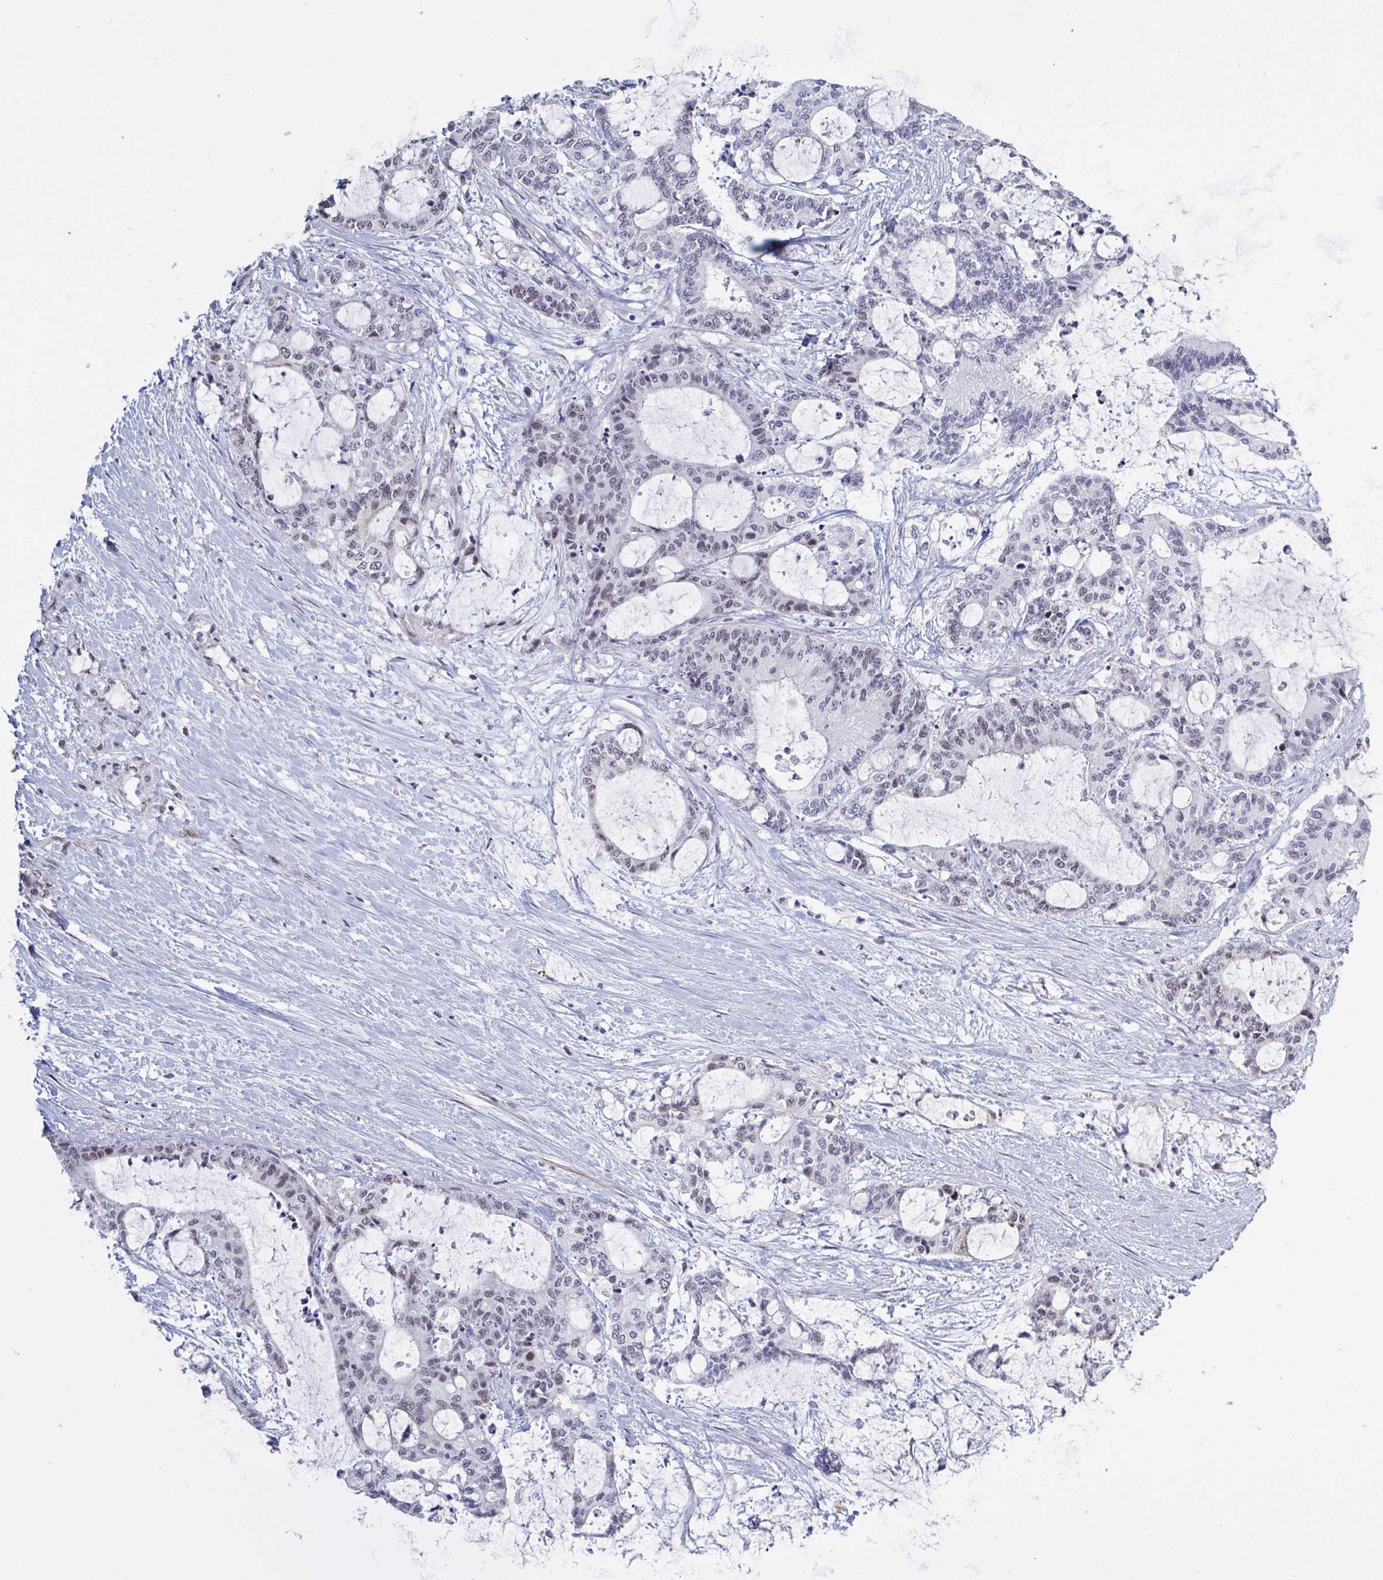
{"staining": {"intensity": "moderate", "quantity": "25%-75%", "location": "nuclear"}, "tissue": "liver cancer", "cell_type": "Tumor cells", "image_type": "cancer", "snomed": [{"axis": "morphology", "description": "Normal tissue, NOS"}, {"axis": "morphology", "description": "Cholangiocarcinoma"}, {"axis": "topography", "description": "Liver"}, {"axis": "topography", "description": "Peripheral nerve tissue"}], "caption": "Moderate nuclear expression is seen in approximately 25%-75% of tumor cells in cholangiocarcinoma (liver). The staining is performed using DAB brown chromogen to label protein expression. The nuclei are counter-stained blue using hematoxylin.", "gene": "BCL7B", "patient": {"sex": "female", "age": 73}}